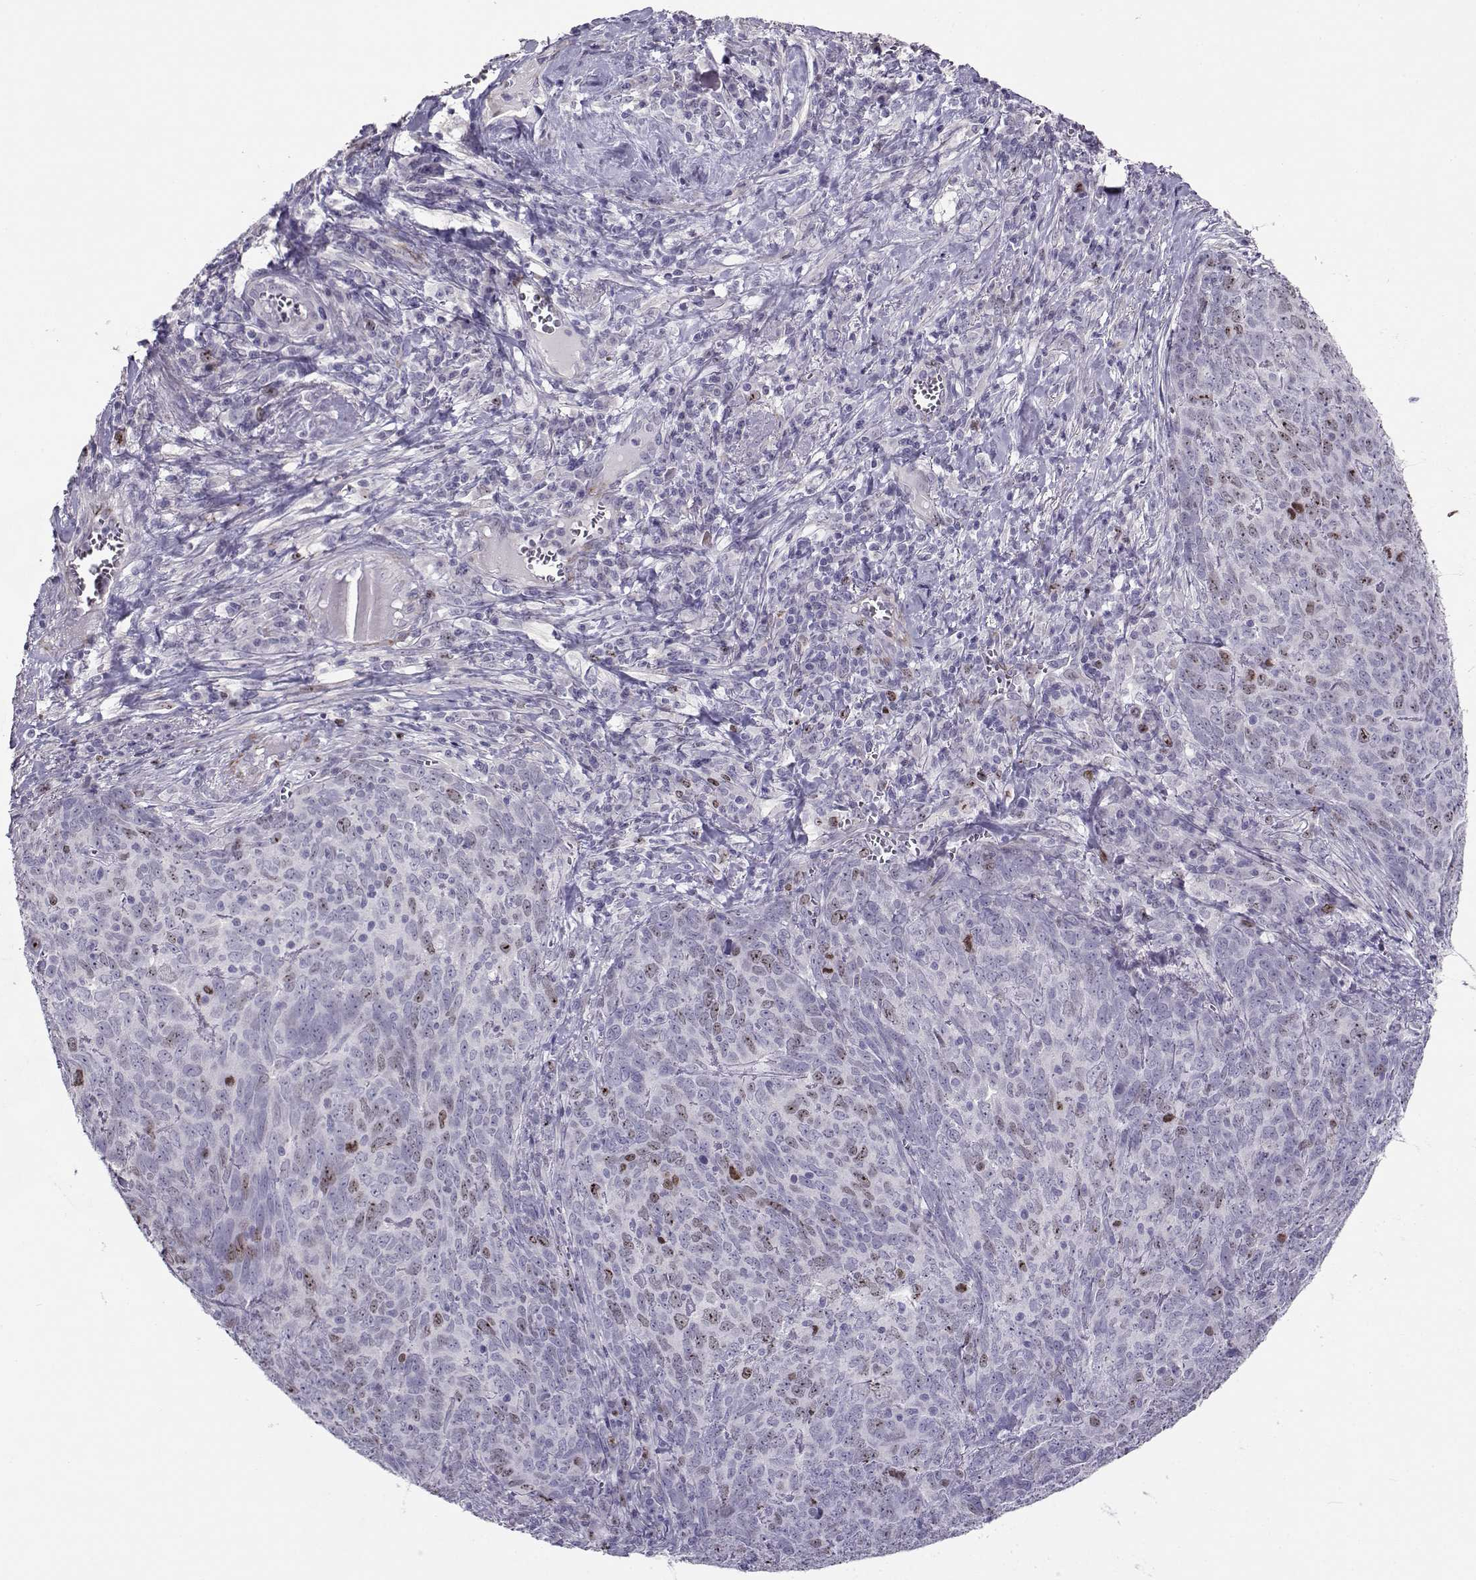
{"staining": {"intensity": "moderate", "quantity": "<25%", "location": "nuclear"}, "tissue": "skin cancer", "cell_type": "Tumor cells", "image_type": "cancer", "snomed": [{"axis": "morphology", "description": "Squamous cell carcinoma, NOS"}, {"axis": "topography", "description": "Skin"}, {"axis": "topography", "description": "Anal"}], "caption": "Brown immunohistochemical staining in human skin cancer (squamous cell carcinoma) displays moderate nuclear staining in about <25% of tumor cells.", "gene": "NPW", "patient": {"sex": "female", "age": 51}}